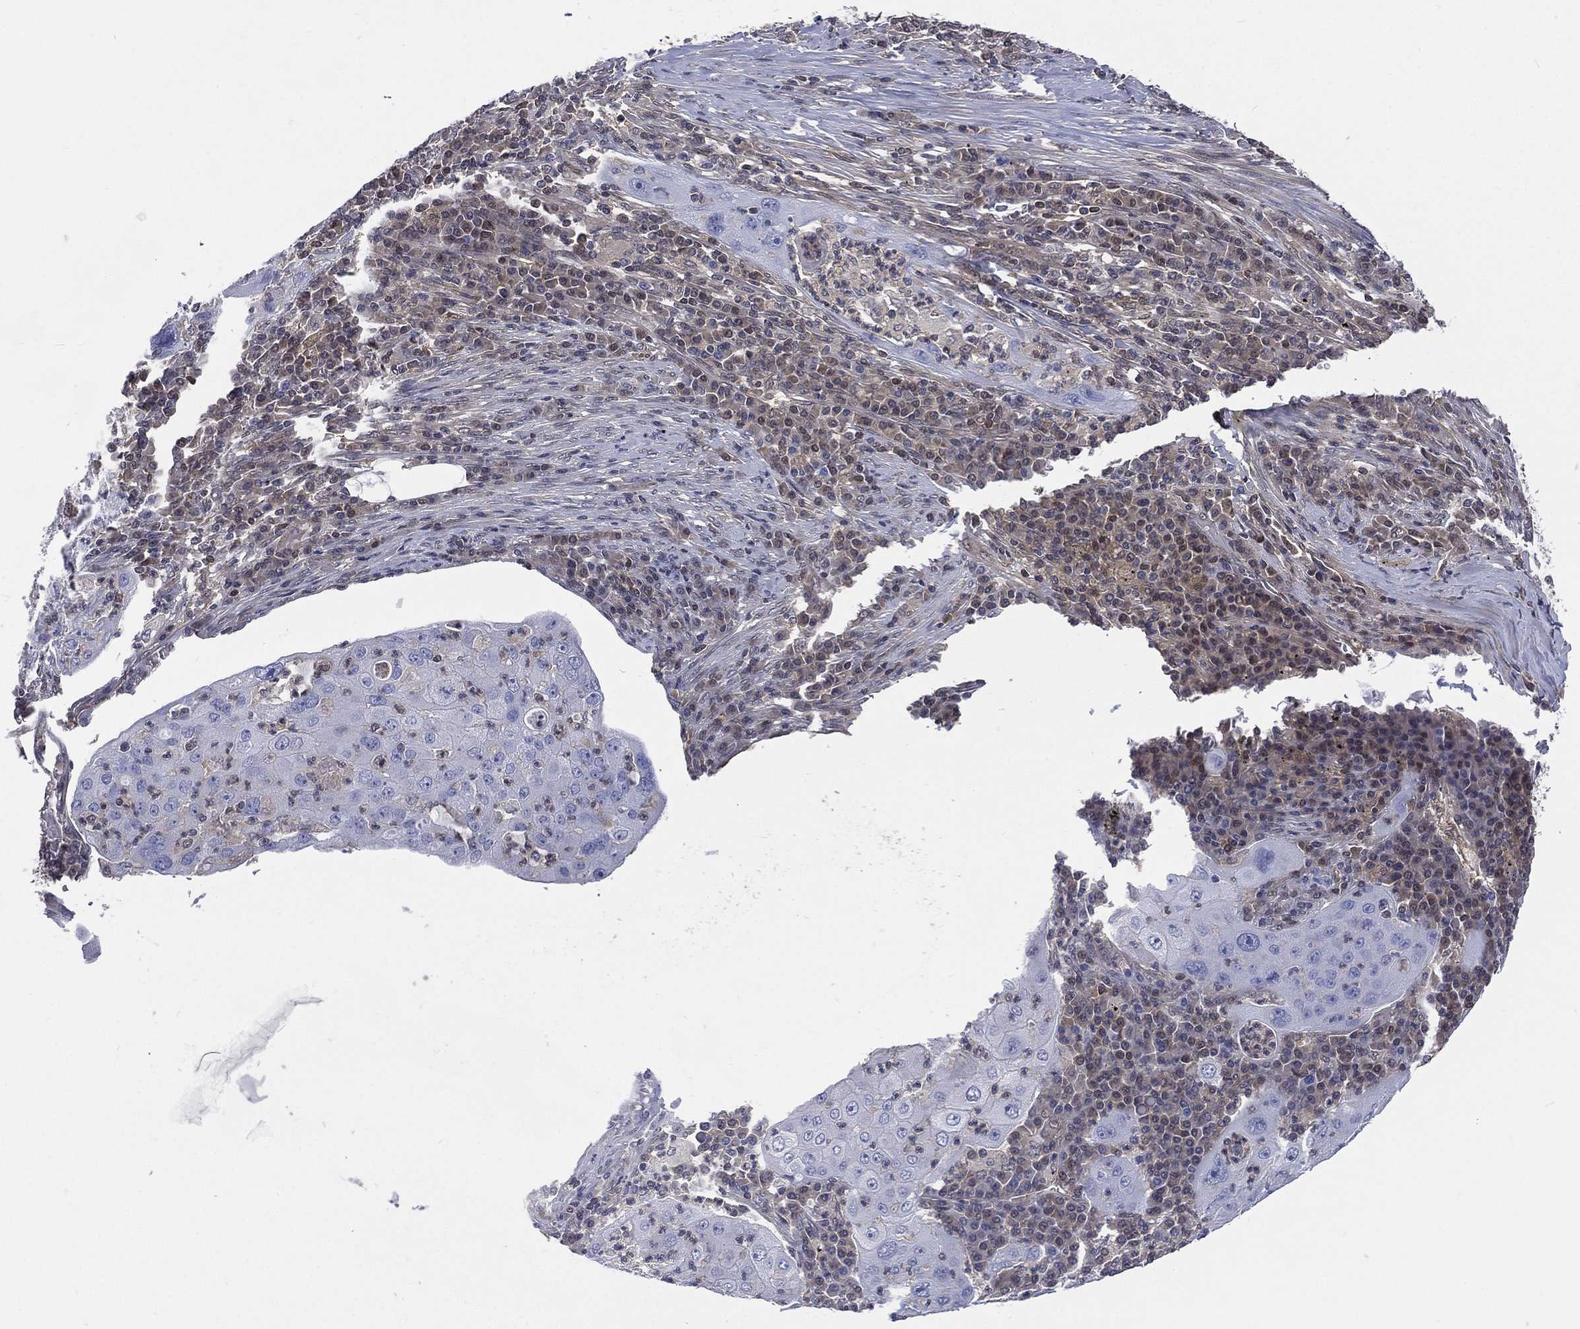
{"staining": {"intensity": "negative", "quantity": "none", "location": "none"}, "tissue": "lung cancer", "cell_type": "Tumor cells", "image_type": "cancer", "snomed": [{"axis": "morphology", "description": "Squamous cell carcinoma, NOS"}, {"axis": "topography", "description": "Lung"}], "caption": "There is no significant staining in tumor cells of lung cancer.", "gene": "MTAP", "patient": {"sex": "female", "age": 59}}